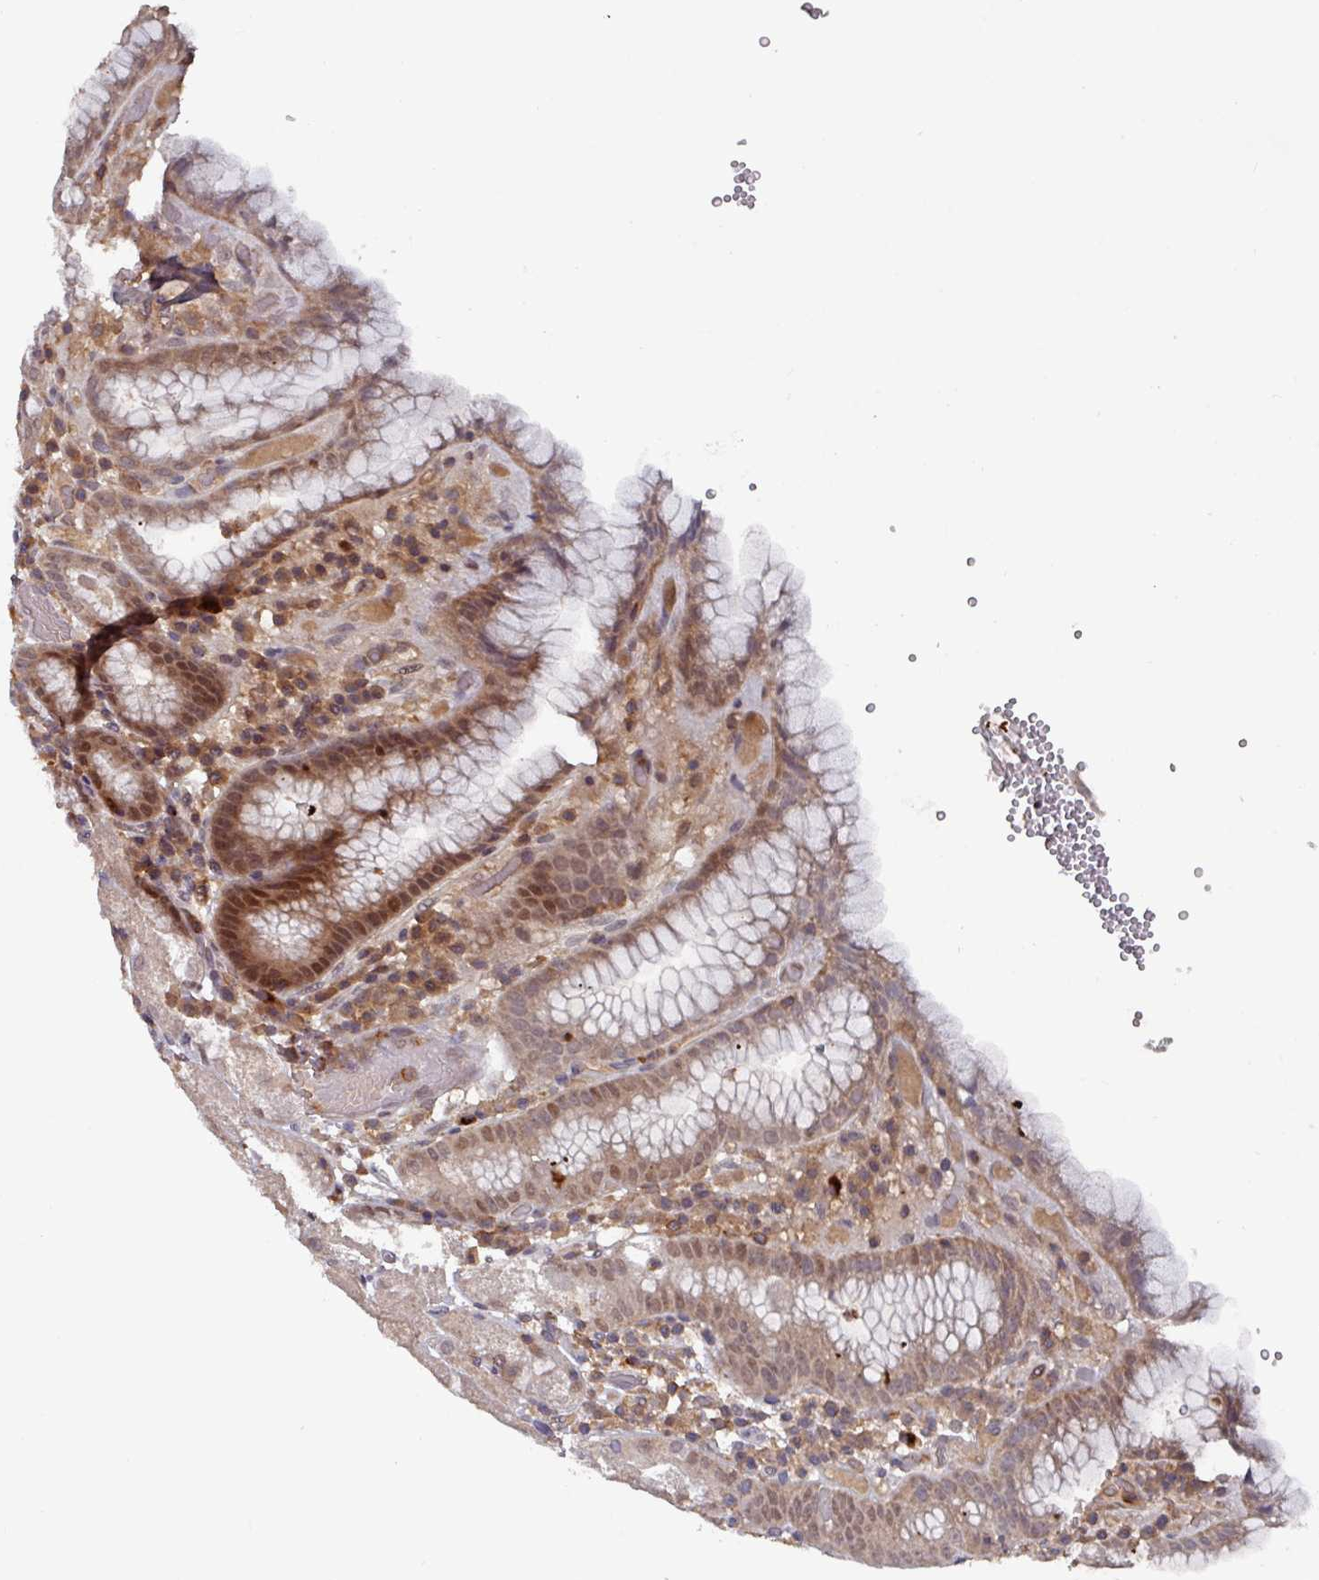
{"staining": {"intensity": "moderate", "quantity": ">75%", "location": "cytoplasmic/membranous,nuclear"}, "tissue": "stomach", "cell_type": "Glandular cells", "image_type": "normal", "snomed": [{"axis": "morphology", "description": "Normal tissue, NOS"}, {"axis": "topography", "description": "Stomach, upper"}], "caption": "Brown immunohistochemical staining in benign human stomach demonstrates moderate cytoplasmic/membranous,nuclear staining in about >75% of glandular cells. The staining was performed using DAB, with brown indicating positive protein expression. Nuclei are stained blue with hematoxylin.", "gene": "PRRX1", "patient": {"sex": "male", "age": 52}}